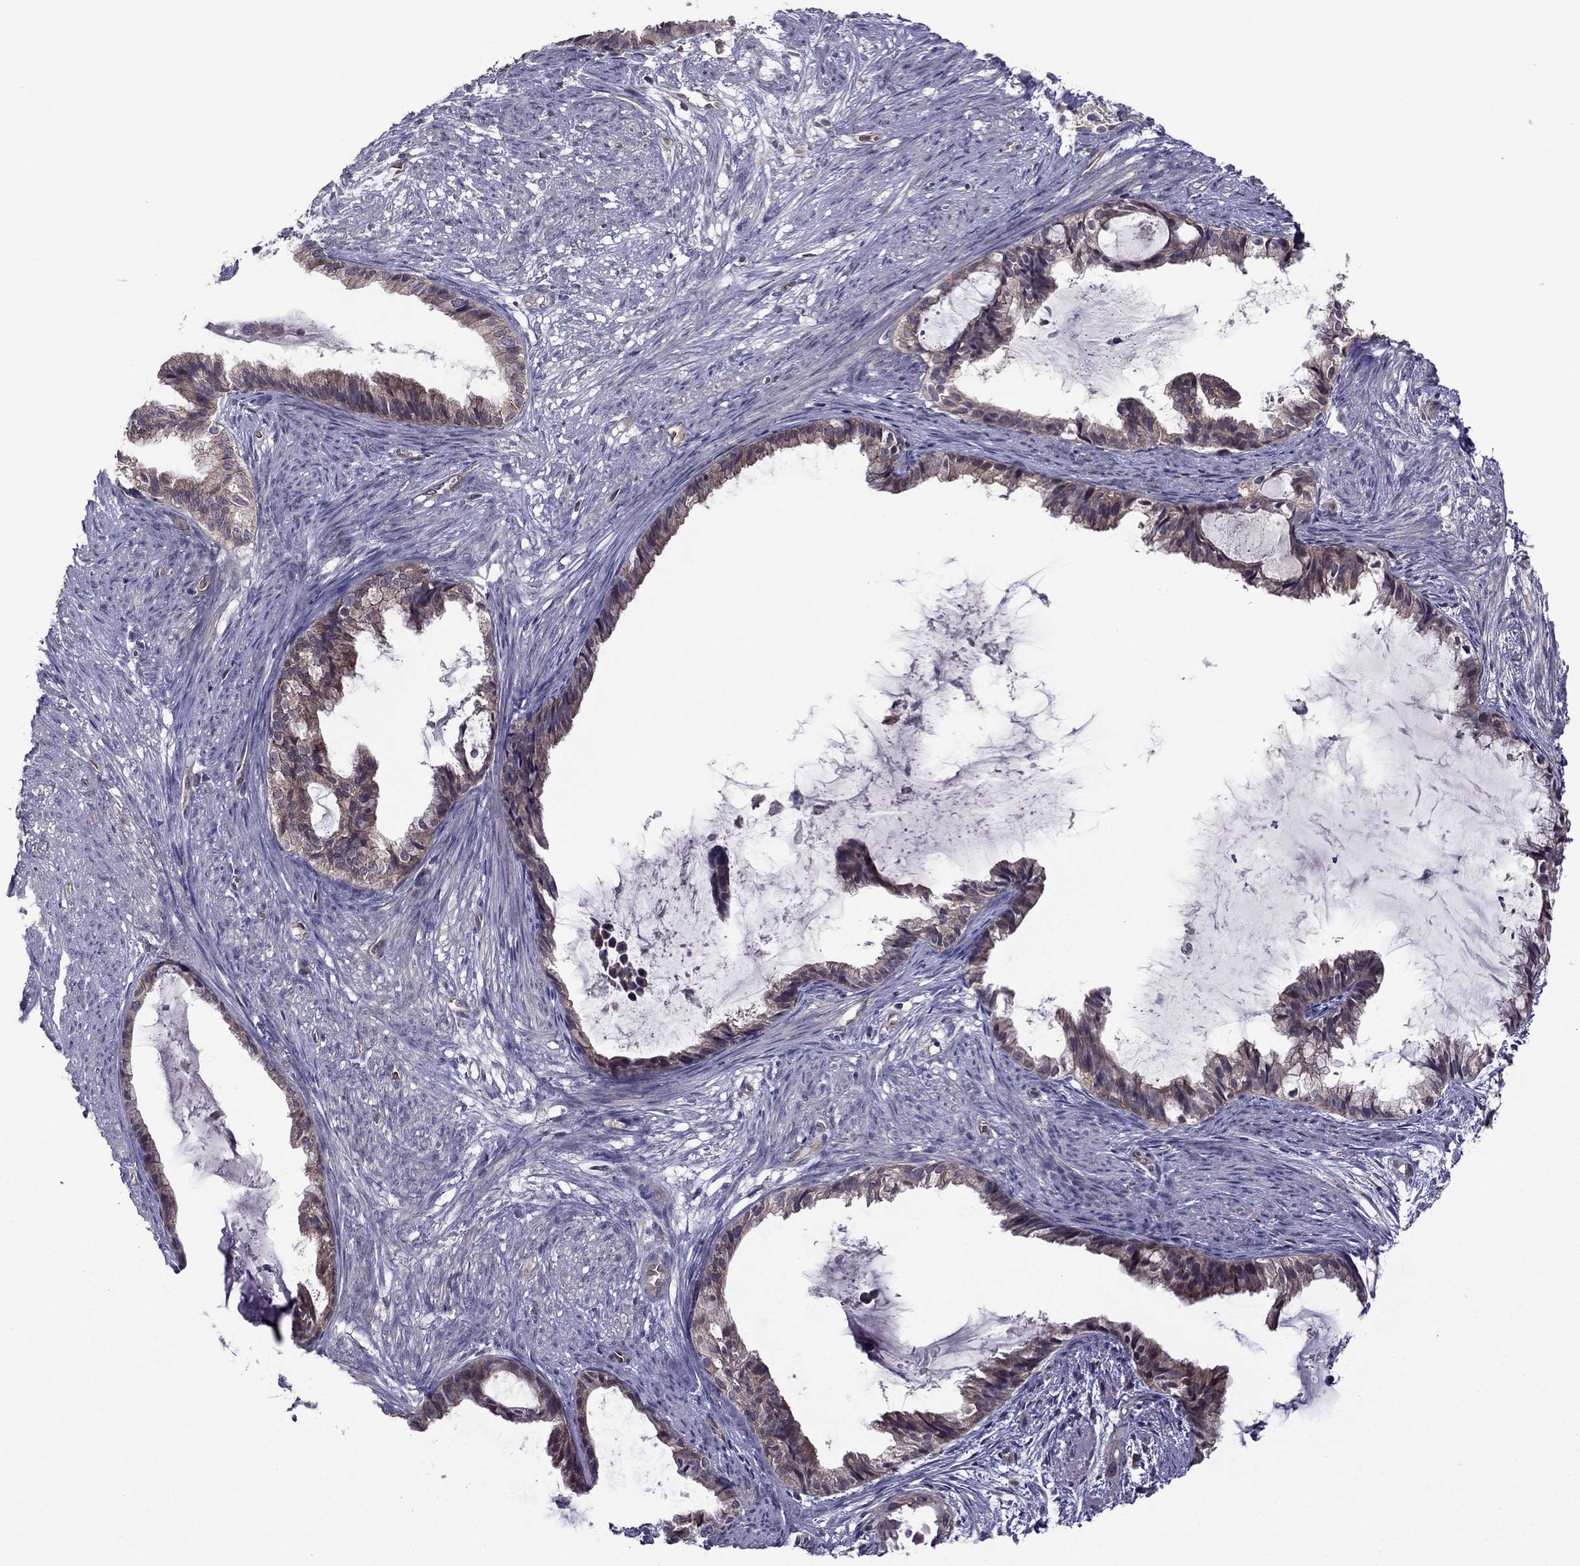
{"staining": {"intensity": "weak", "quantity": ">75%", "location": "cytoplasmic/membranous"}, "tissue": "endometrial cancer", "cell_type": "Tumor cells", "image_type": "cancer", "snomed": [{"axis": "morphology", "description": "Adenocarcinoma, NOS"}, {"axis": "topography", "description": "Endometrium"}], "caption": "High-power microscopy captured an immunohistochemistry histopathology image of endometrial cancer, revealing weak cytoplasmic/membranous staining in about >75% of tumor cells.", "gene": "CDK5", "patient": {"sex": "female", "age": 86}}